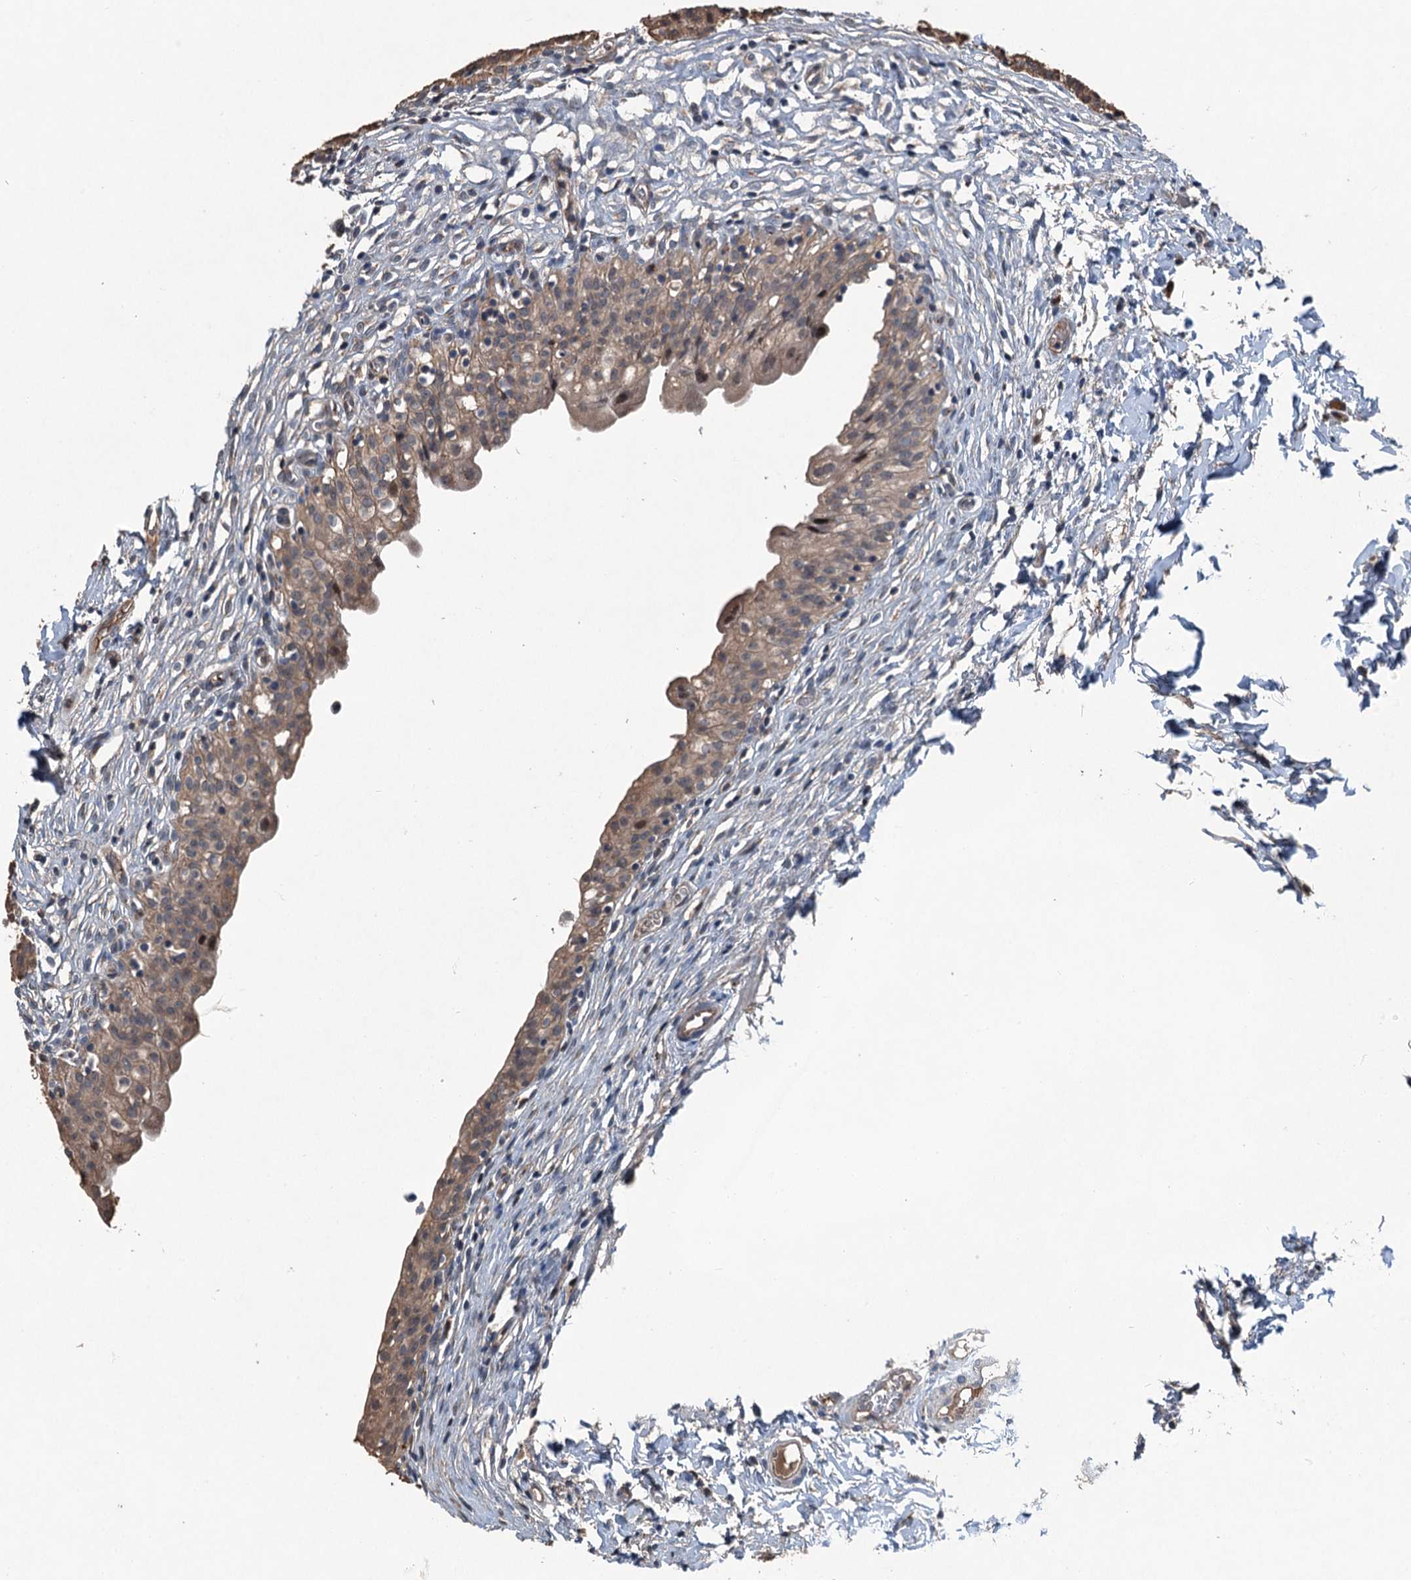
{"staining": {"intensity": "weak", "quantity": "25%-75%", "location": "cytoplasmic/membranous"}, "tissue": "urinary bladder", "cell_type": "Urothelial cells", "image_type": "normal", "snomed": [{"axis": "morphology", "description": "Normal tissue, NOS"}, {"axis": "topography", "description": "Urinary bladder"}], "caption": "Benign urinary bladder was stained to show a protein in brown. There is low levels of weak cytoplasmic/membranous positivity in approximately 25%-75% of urothelial cells.", "gene": "NAA60", "patient": {"sex": "male", "age": 55}}